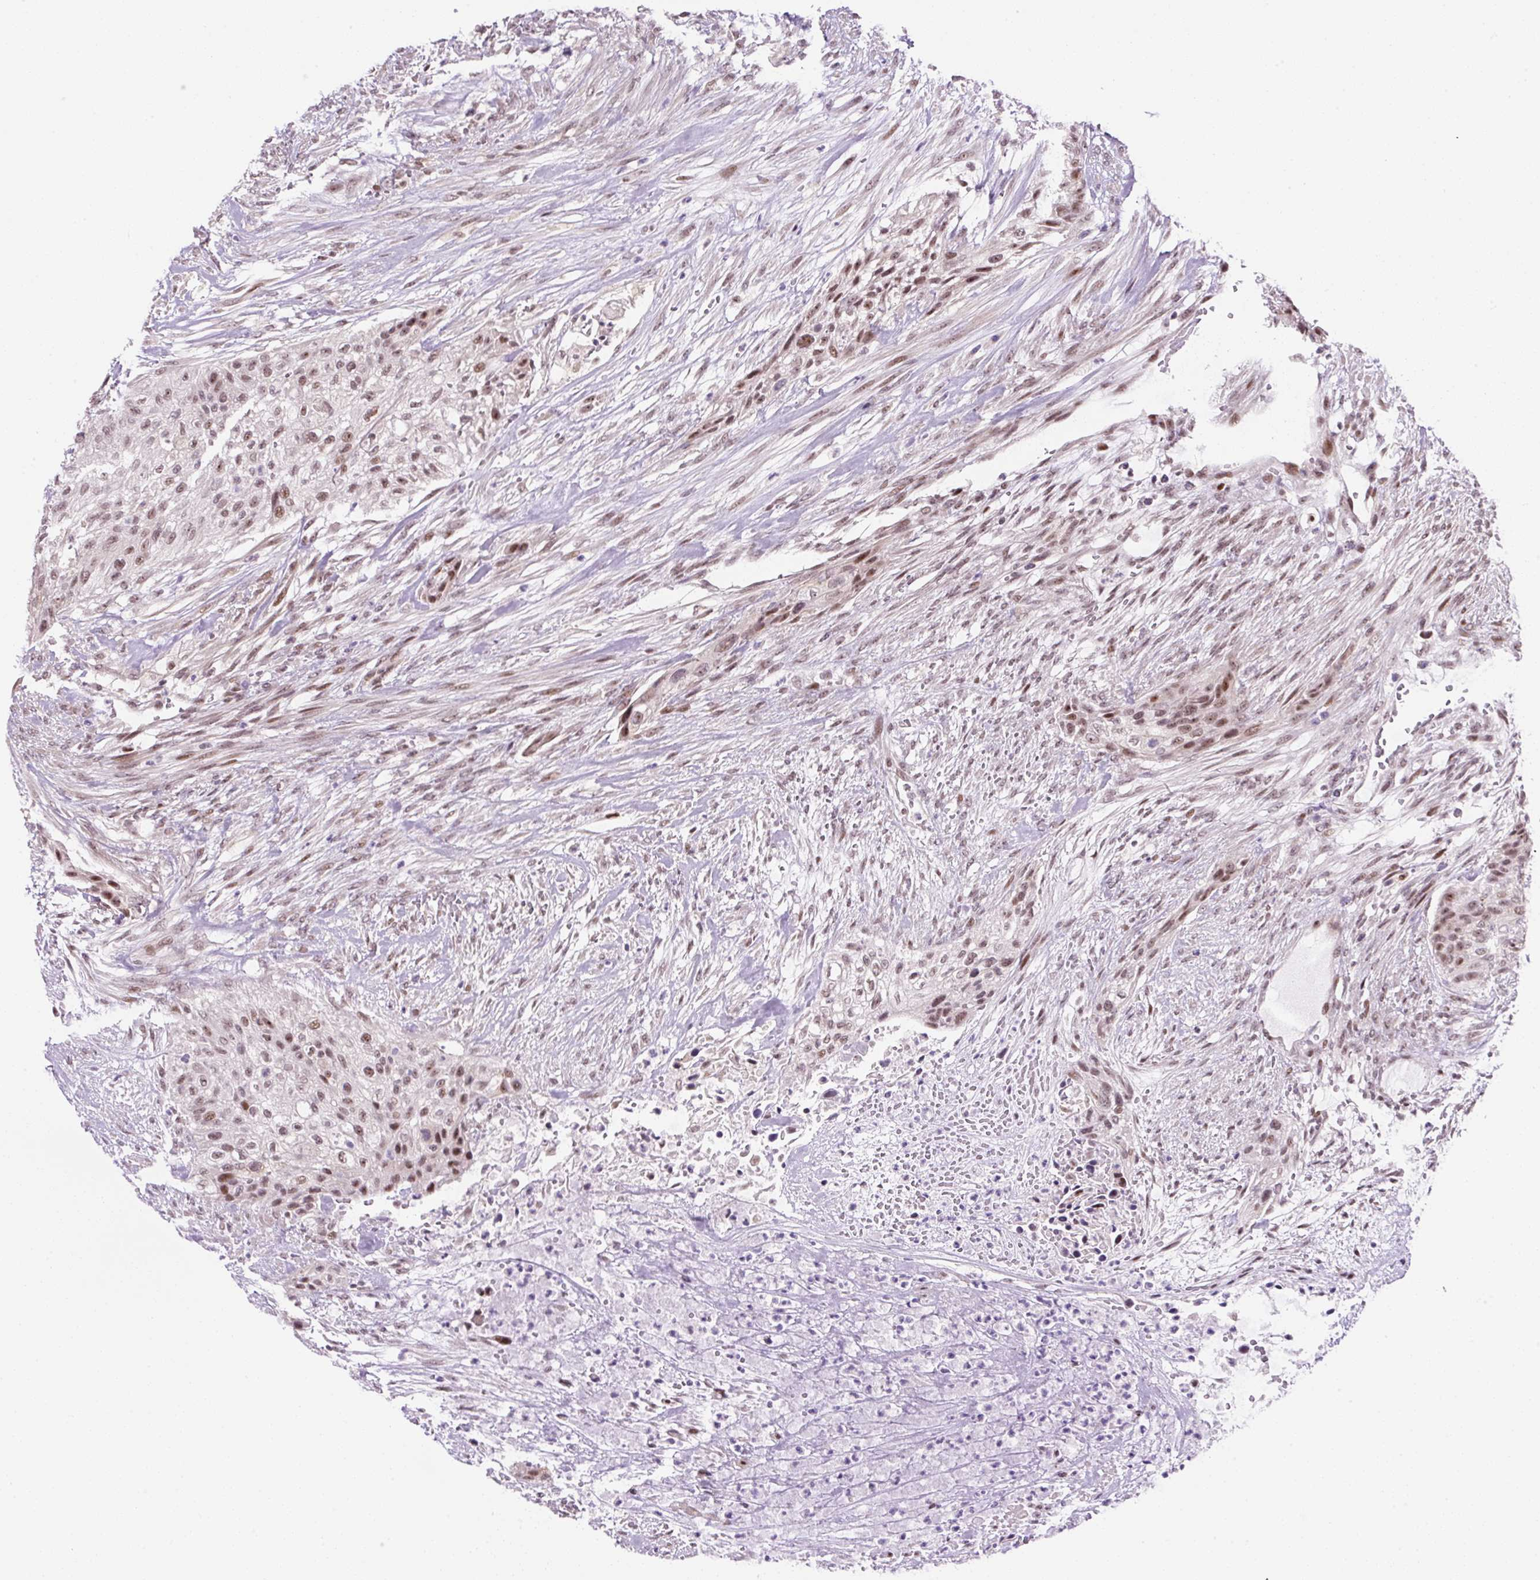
{"staining": {"intensity": "moderate", "quantity": ">75%", "location": "nuclear"}, "tissue": "urothelial cancer", "cell_type": "Tumor cells", "image_type": "cancer", "snomed": [{"axis": "morphology", "description": "Urothelial carcinoma, High grade"}, {"axis": "topography", "description": "Urinary bladder"}], "caption": "A high-resolution image shows immunohistochemistry staining of urothelial carcinoma (high-grade), which exhibits moderate nuclear expression in about >75% of tumor cells.", "gene": "TAF1A", "patient": {"sex": "male", "age": 35}}